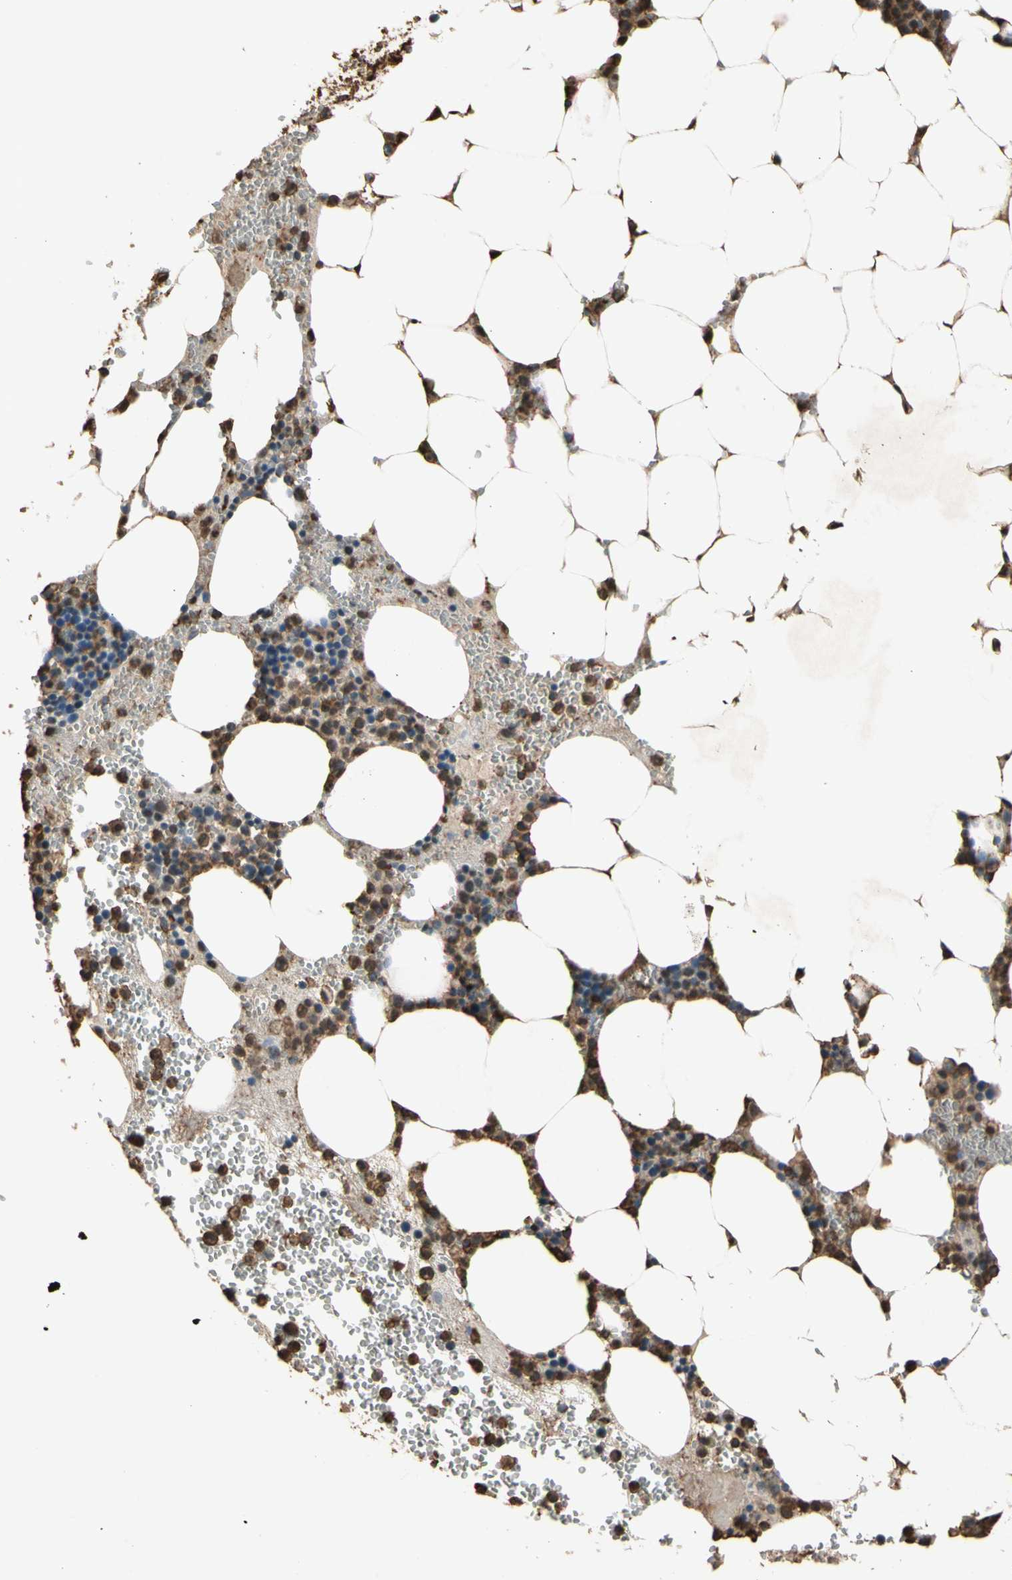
{"staining": {"intensity": "strong", "quantity": "25%-75%", "location": "cytoplasmic/membranous"}, "tissue": "bone marrow", "cell_type": "Hematopoietic cells", "image_type": "normal", "snomed": [{"axis": "morphology", "description": "Normal tissue, NOS"}, {"axis": "morphology", "description": "Inflammation, NOS"}, {"axis": "topography", "description": "Bone marrow"}], "caption": "High-magnification brightfield microscopy of normal bone marrow stained with DAB (brown) and counterstained with hematoxylin (blue). hematopoietic cells exhibit strong cytoplasmic/membranous positivity is seen in approximately25%-75% of cells. Ihc stains the protein of interest in brown and the nuclei are stained blue.", "gene": "TNFSF13B", "patient": {"sex": "female", "age": 76}}